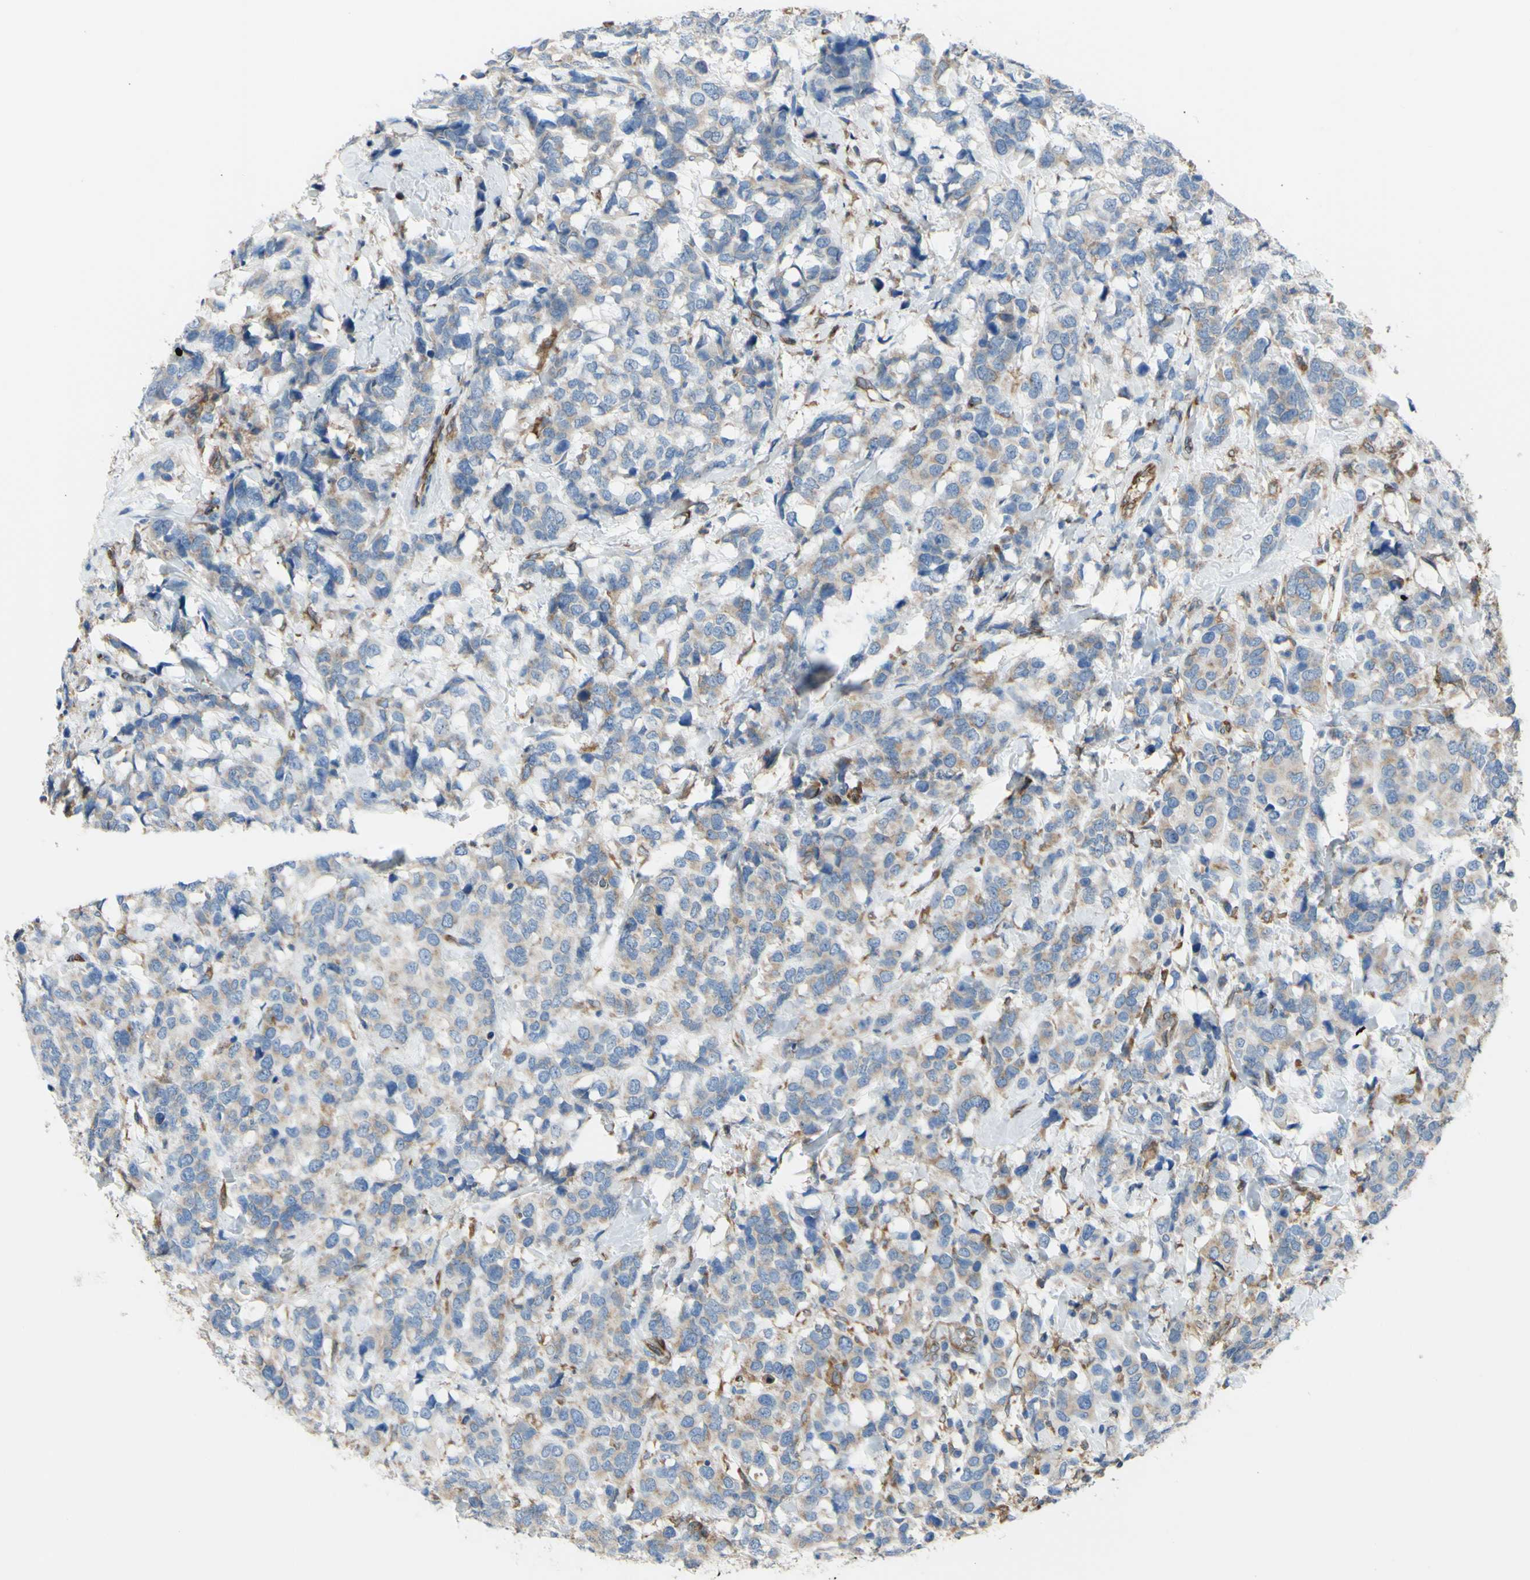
{"staining": {"intensity": "weak", "quantity": "25%-75%", "location": "cytoplasmic/membranous"}, "tissue": "breast cancer", "cell_type": "Tumor cells", "image_type": "cancer", "snomed": [{"axis": "morphology", "description": "Lobular carcinoma"}, {"axis": "topography", "description": "Breast"}], "caption": "IHC staining of lobular carcinoma (breast), which reveals low levels of weak cytoplasmic/membranous positivity in approximately 25%-75% of tumor cells indicating weak cytoplasmic/membranous protein staining. The staining was performed using DAB (3,3'-diaminobenzidine) (brown) for protein detection and nuclei were counterstained in hematoxylin (blue).", "gene": "MGST2", "patient": {"sex": "female", "age": 59}}